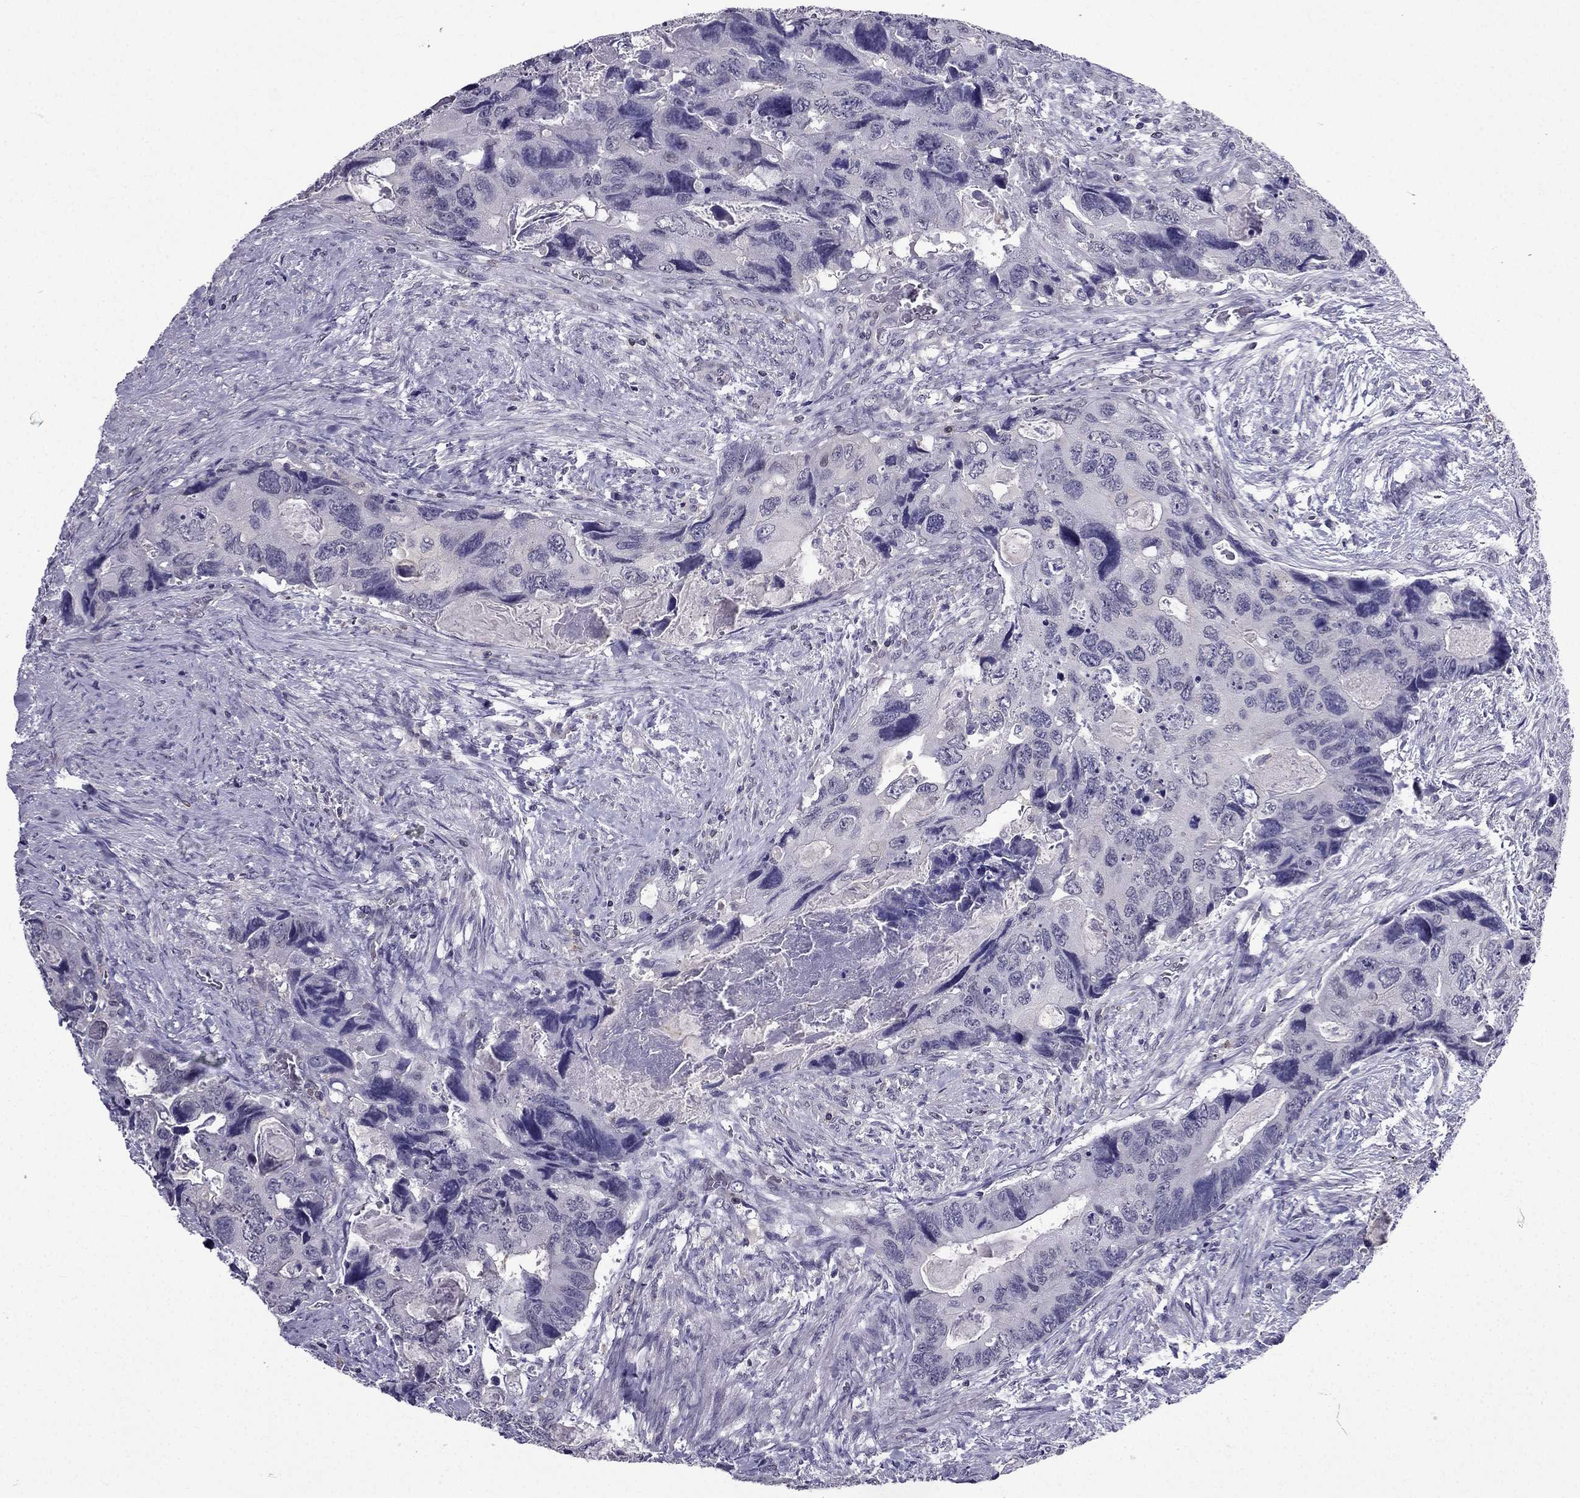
{"staining": {"intensity": "negative", "quantity": "none", "location": "none"}, "tissue": "colorectal cancer", "cell_type": "Tumor cells", "image_type": "cancer", "snomed": [{"axis": "morphology", "description": "Adenocarcinoma, NOS"}, {"axis": "topography", "description": "Rectum"}], "caption": "IHC of colorectal adenocarcinoma shows no expression in tumor cells. The staining was performed using DAB (3,3'-diaminobenzidine) to visualize the protein expression in brown, while the nuclei were stained in blue with hematoxylin (Magnification: 20x).", "gene": "AAK1", "patient": {"sex": "male", "age": 62}}